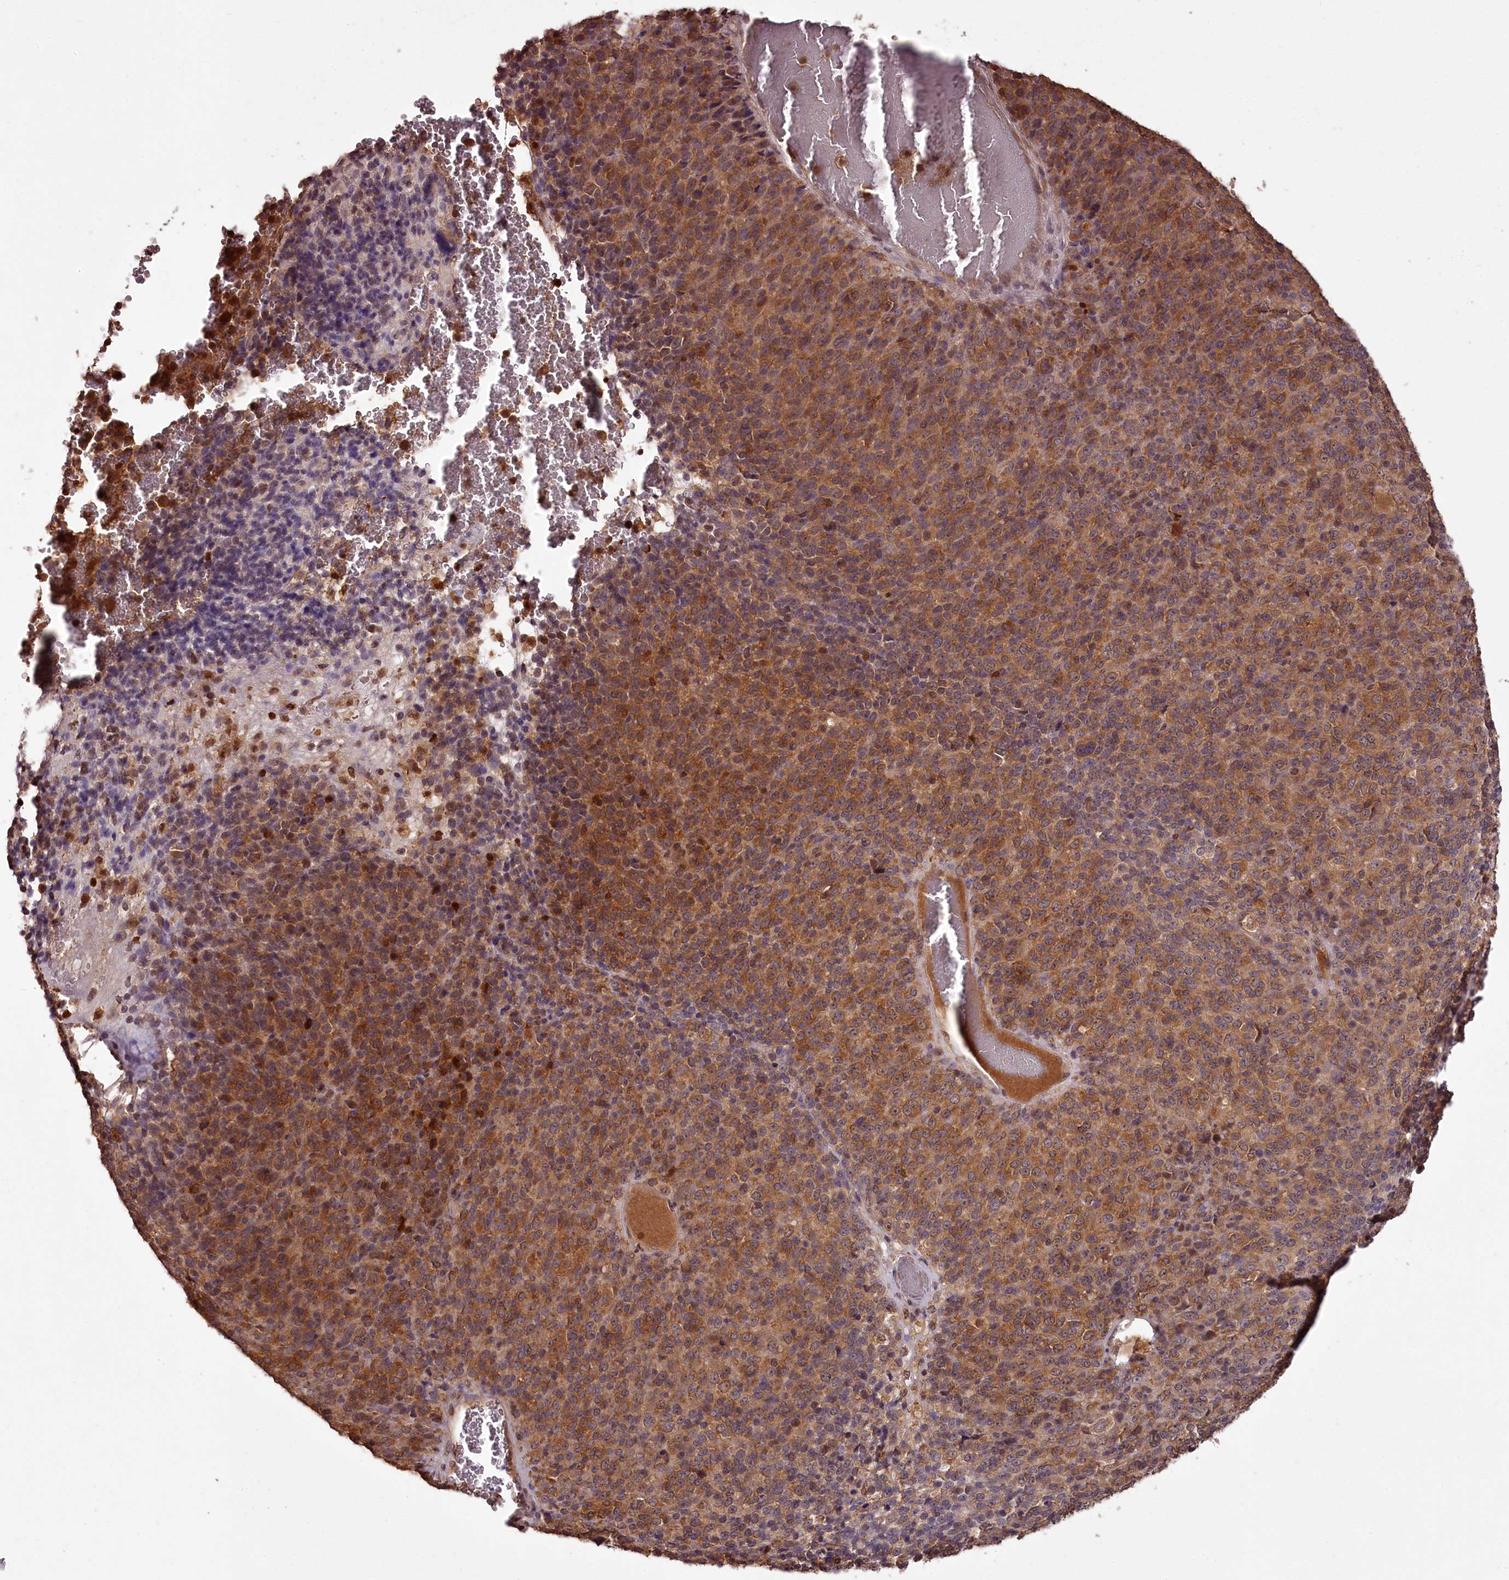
{"staining": {"intensity": "moderate", "quantity": ">75%", "location": "cytoplasmic/membranous,nuclear"}, "tissue": "melanoma", "cell_type": "Tumor cells", "image_type": "cancer", "snomed": [{"axis": "morphology", "description": "Malignant melanoma, Metastatic site"}, {"axis": "topography", "description": "Brain"}], "caption": "Moderate cytoplasmic/membranous and nuclear positivity is appreciated in about >75% of tumor cells in malignant melanoma (metastatic site).", "gene": "NPRL2", "patient": {"sex": "female", "age": 56}}